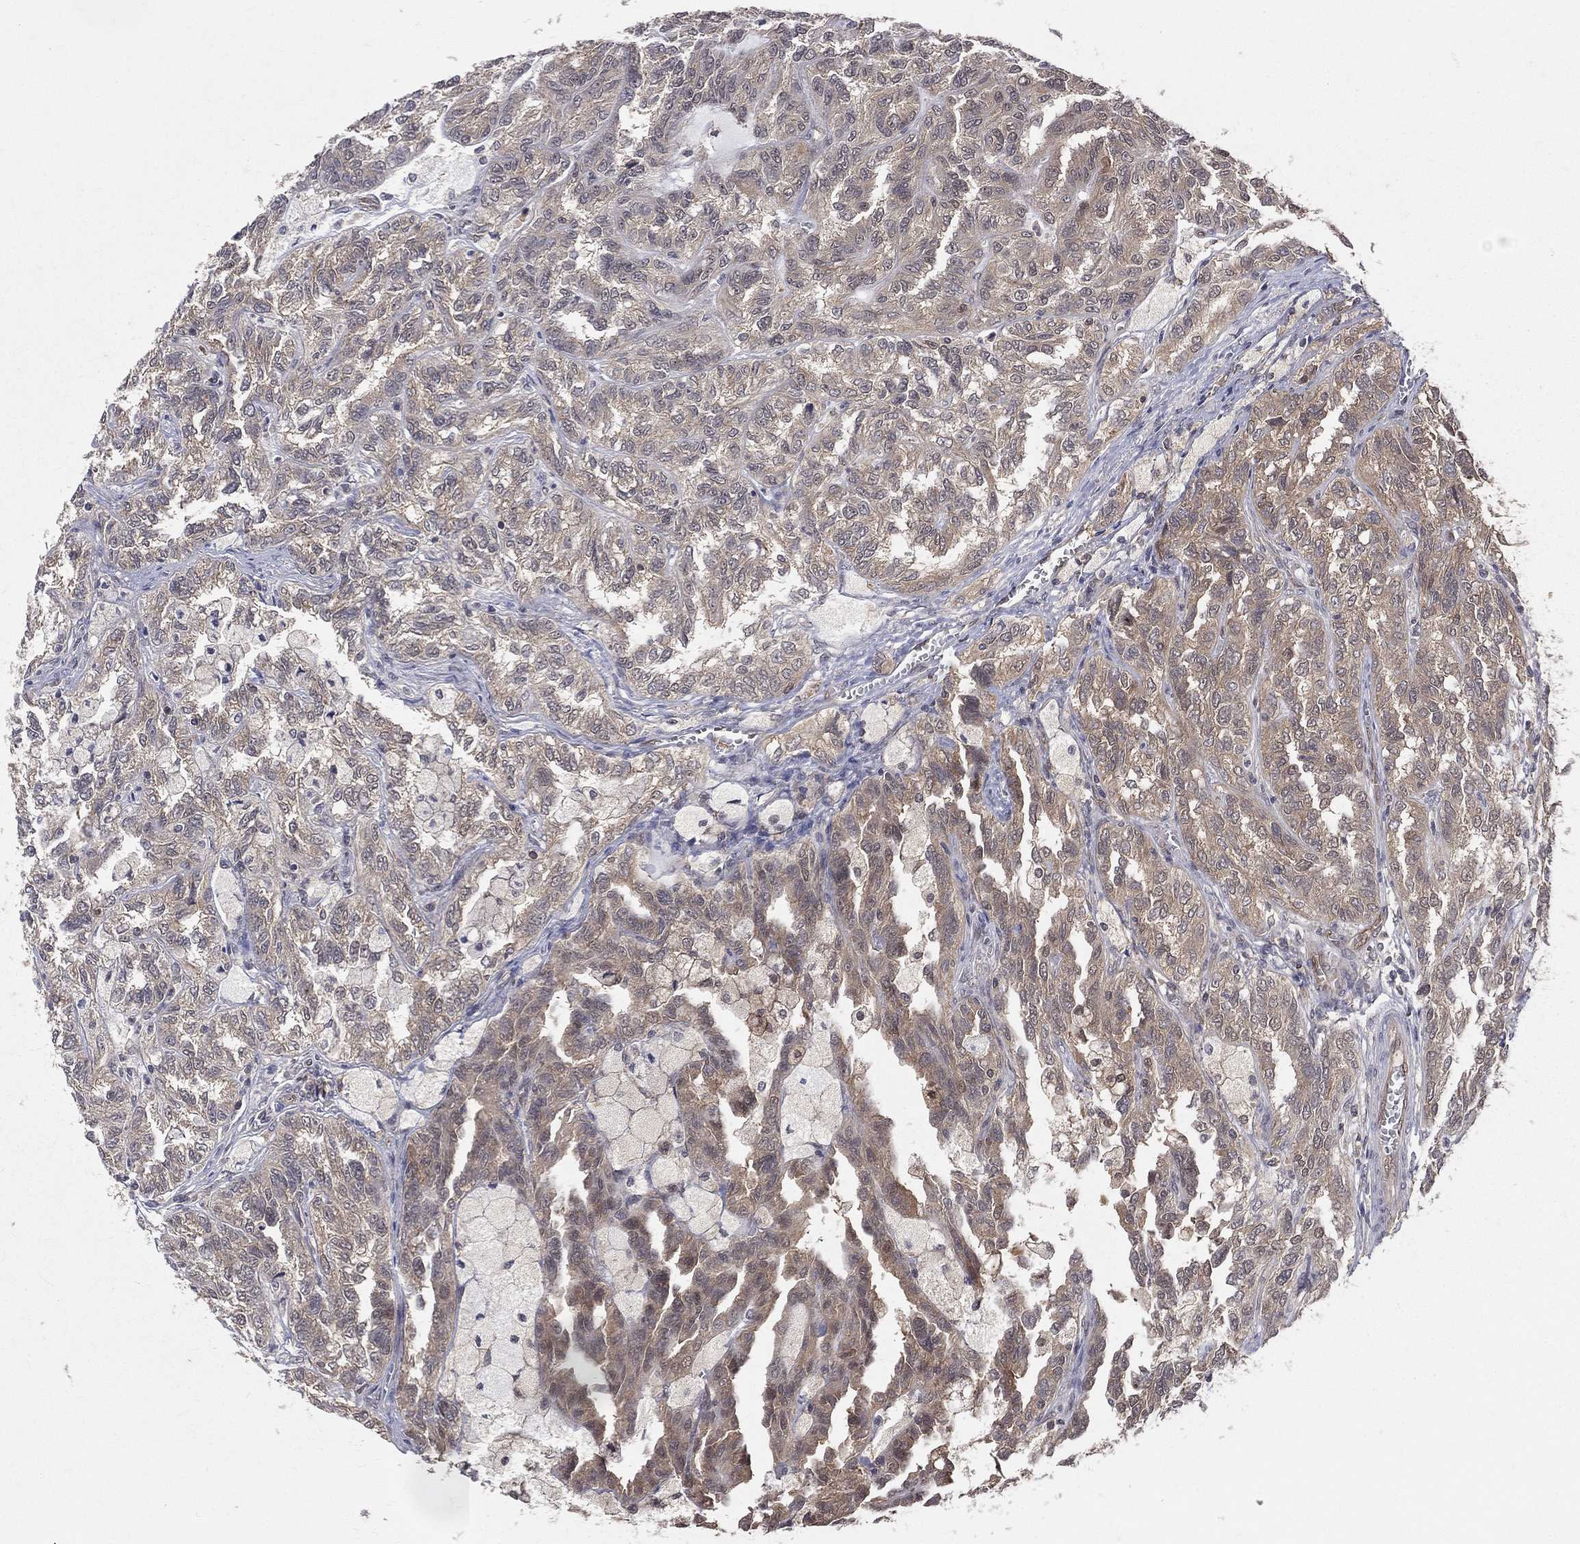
{"staining": {"intensity": "weak", "quantity": "25%-75%", "location": "cytoplasmic/membranous"}, "tissue": "renal cancer", "cell_type": "Tumor cells", "image_type": "cancer", "snomed": [{"axis": "morphology", "description": "Adenocarcinoma, NOS"}, {"axis": "topography", "description": "Kidney"}], "caption": "About 25%-75% of tumor cells in human adenocarcinoma (renal) display weak cytoplasmic/membranous protein staining as visualized by brown immunohistochemical staining.", "gene": "GMPR2", "patient": {"sex": "male", "age": 79}}